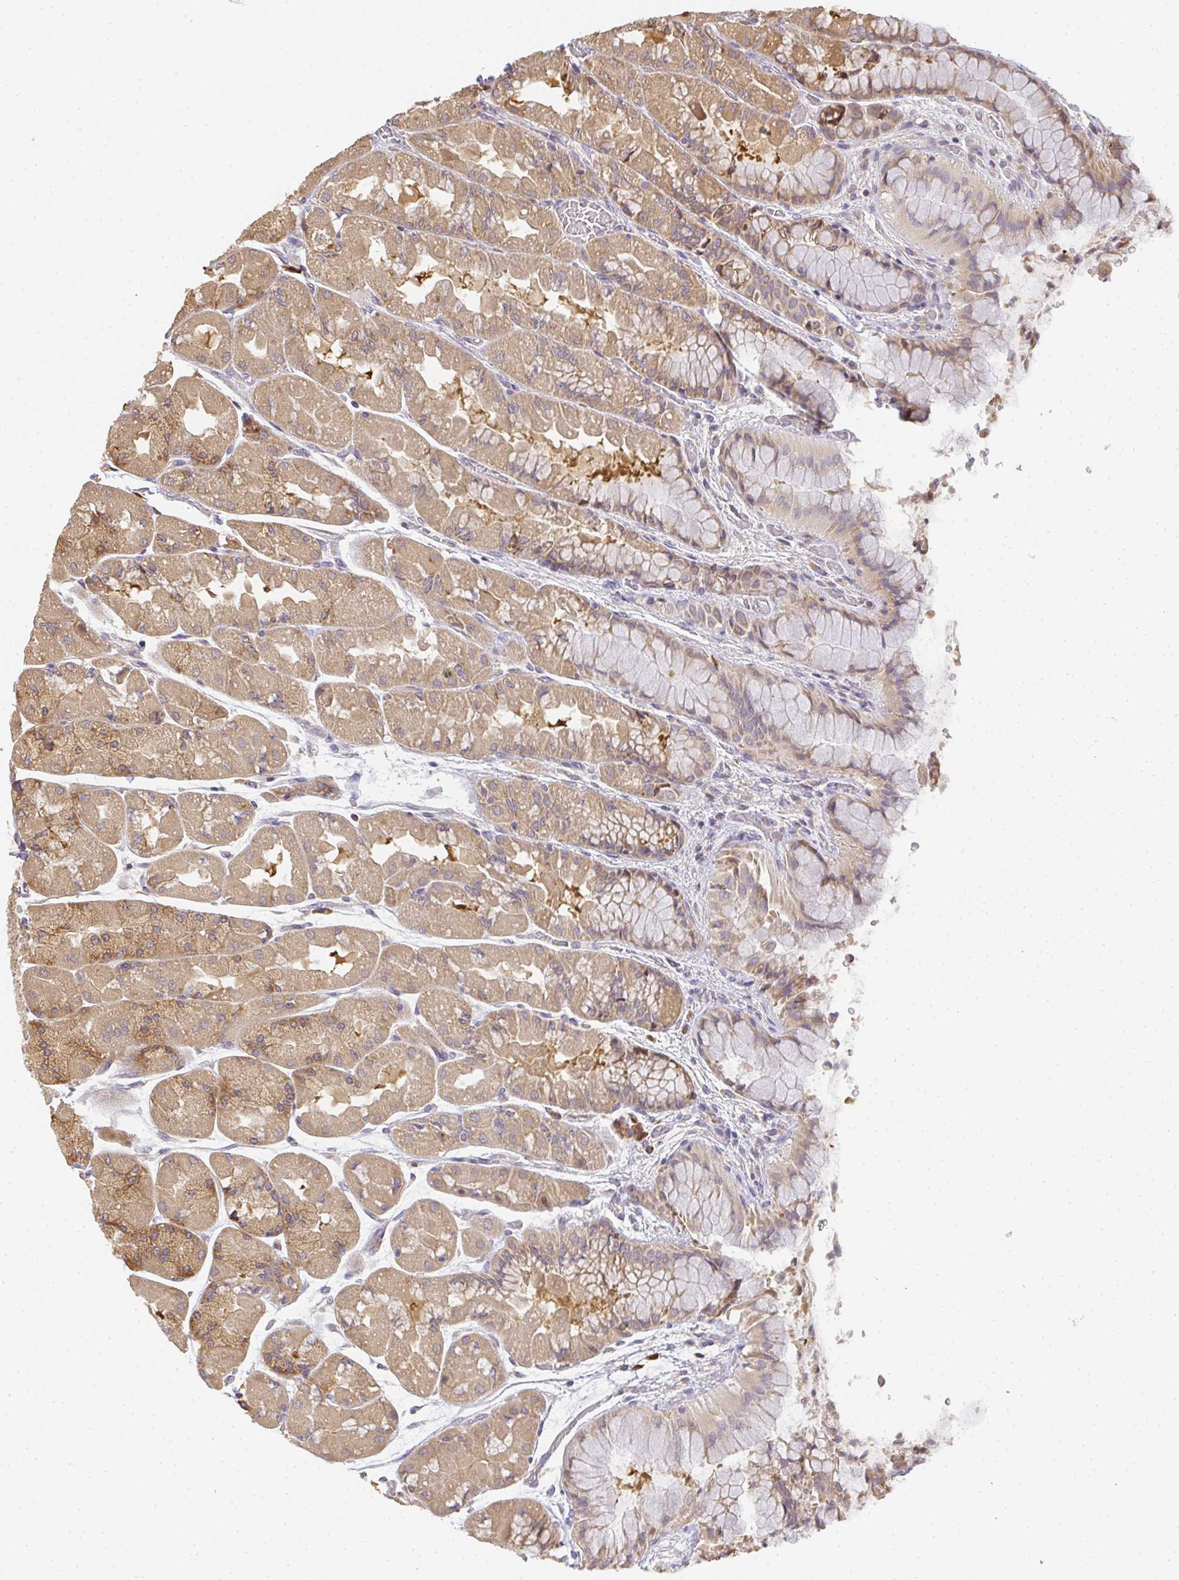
{"staining": {"intensity": "moderate", "quantity": ">75%", "location": "cytoplasmic/membranous"}, "tissue": "stomach", "cell_type": "Glandular cells", "image_type": "normal", "snomed": [{"axis": "morphology", "description": "Normal tissue, NOS"}, {"axis": "topography", "description": "Stomach"}], "caption": "DAB immunohistochemical staining of unremarkable stomach displays moderate cytoplasmic/membranous protein staining in about >75% of glandular cells.", "gene": "SLC35B3", "patient": {"sex": "female", "age": 61}}